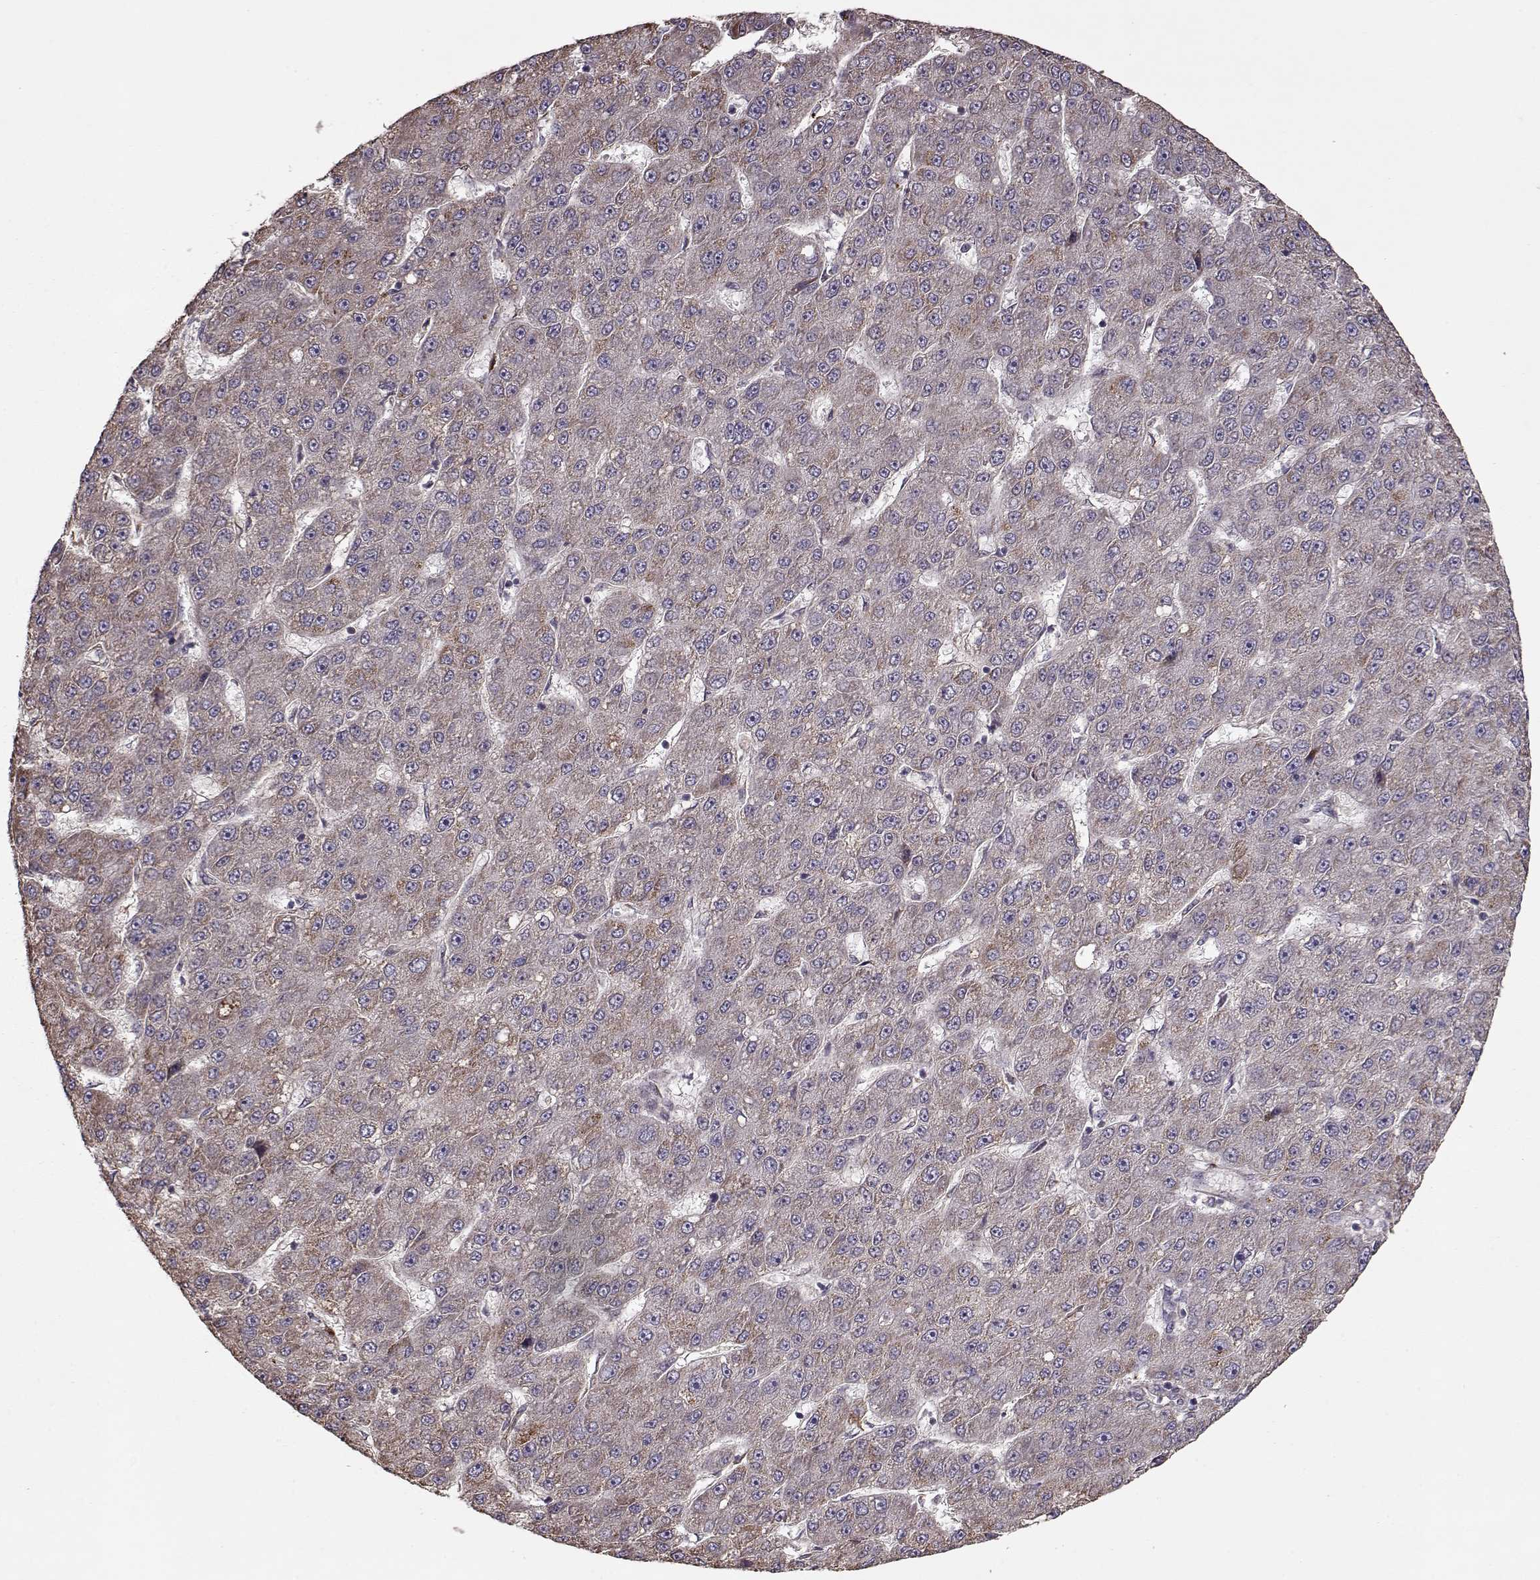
{"staining": {"intensity": "moderate", "quantity": "25%-75%", "location": "cytoplasmic/membranous"}, "tissue": "liver cancer", "cell_type": "Tumor cells", "image_type": "cancer", "snomed": [{"axis": "morphology", "description": "Carcinoma, Hepatocellular, NOS"}, {"axis": "topography", "description": "Liver"}], "caption": "Immunohistochemical staining of liver hepatocellular carcinoma demonstrates medium levels of moderate cytoplasmic/membranous positivity in about 25%-75% of tumor cells.", "gene": "IMMP1L", "patient": {"sex": "male", "age": 67}}